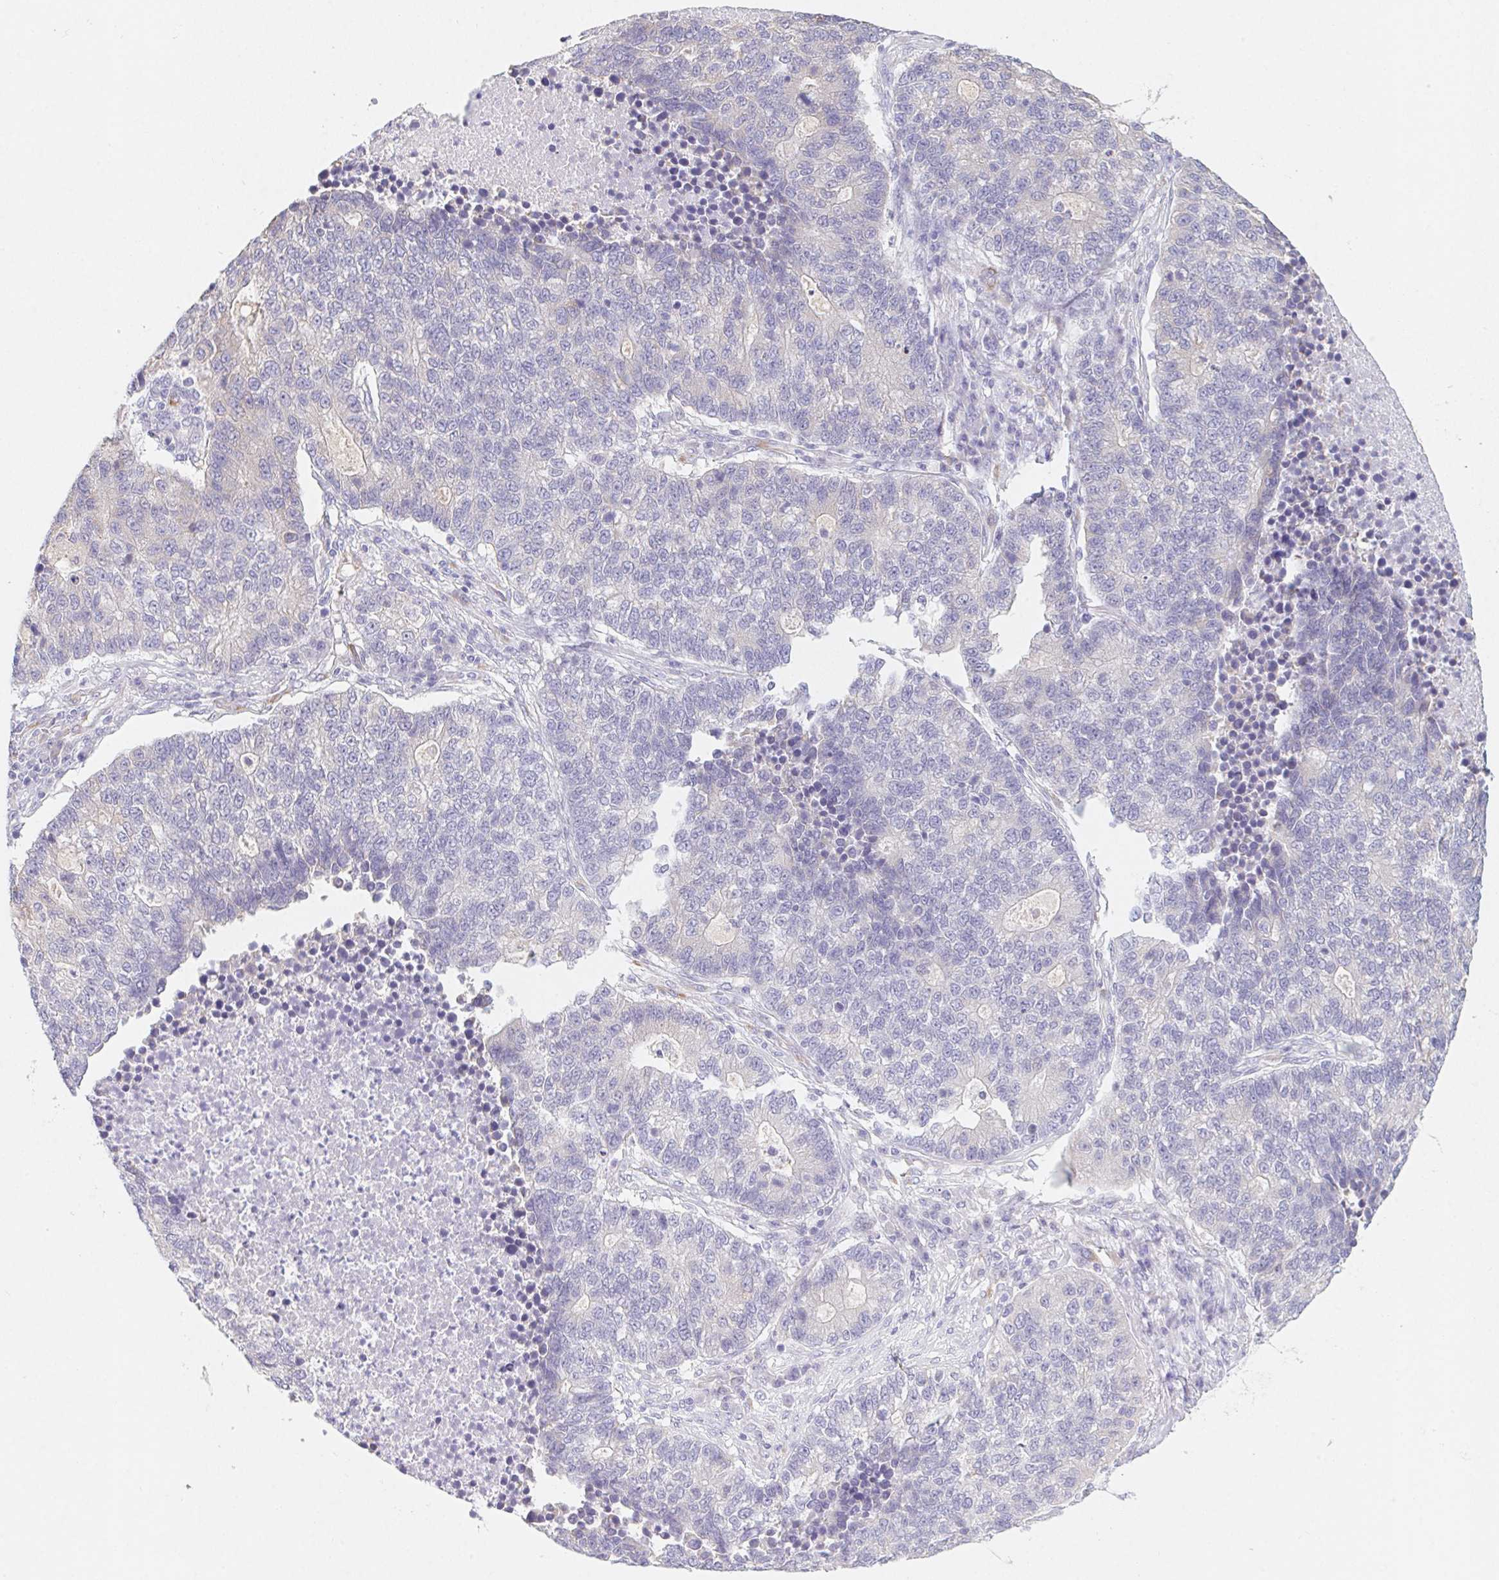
{"staining": {"intensity": "negative", "quantity": "none", "location": "none"}, "tissue": "lung cancer", "cell_type": "Tumor cells", "image_type": "cancer", "snomed": [{"axis": "morphology", "description": "Adenocarcinoma, NOS"}, {"axis": "topography", "description": "Lung"}], "caption": "Tumor cells are negative for protein expression in human adenocarcinoma (lung).", "gene": "HRC", "patient": {"sex": "male", "age": 57}}